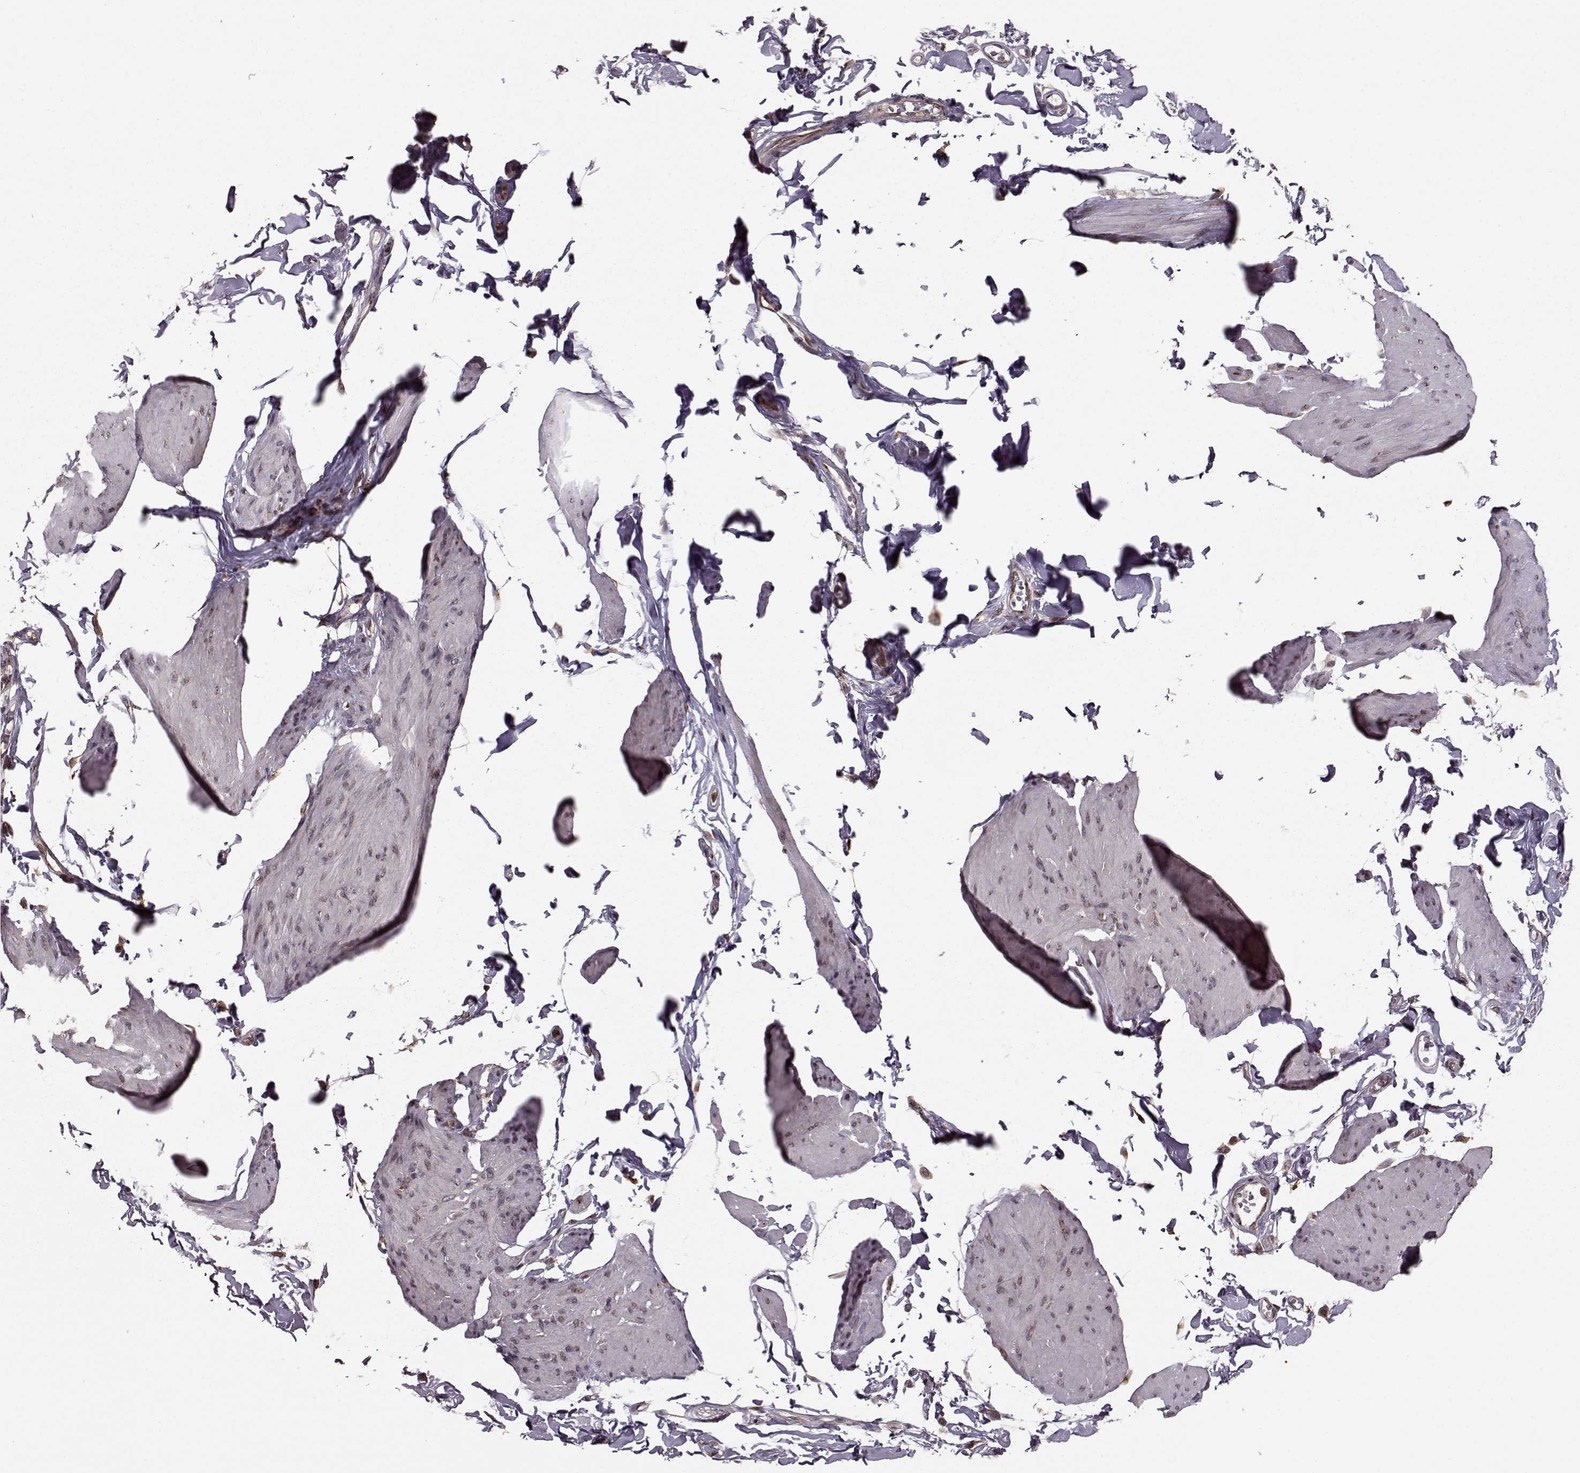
{"staining": {"intensity": "weak", "quantity": "25%-75%", "location": "cytoplasmic/membranous"}, "tissue": "smooth muscle", "cell_type": "Smooth muscle cells", "image_type": "normal", "snomed": [{"axis": "morphology", "description": "Normal tissue, NOS"}, {"axis": "topography", "description": "Adipose tissue"}, {"axis": "topography", "description": "Smooth muscle"}, {"axis": "topography", "description": "Peripheral nerve tissue"}], "caption": "A brown stain highlights weak cytoplasmic/membranous expression of a protein in smooth muscle cells of unremarkable human smooth muscle. The staining was performed using DAB (3,3'-diaminobenzidine) to visualize the protein expression in brown, while the nuclei were stained in blue with hematoxylin (Magnification: 20x).", "gene": "YIPF5", "patient": {"sex": "male", "age": 83}}